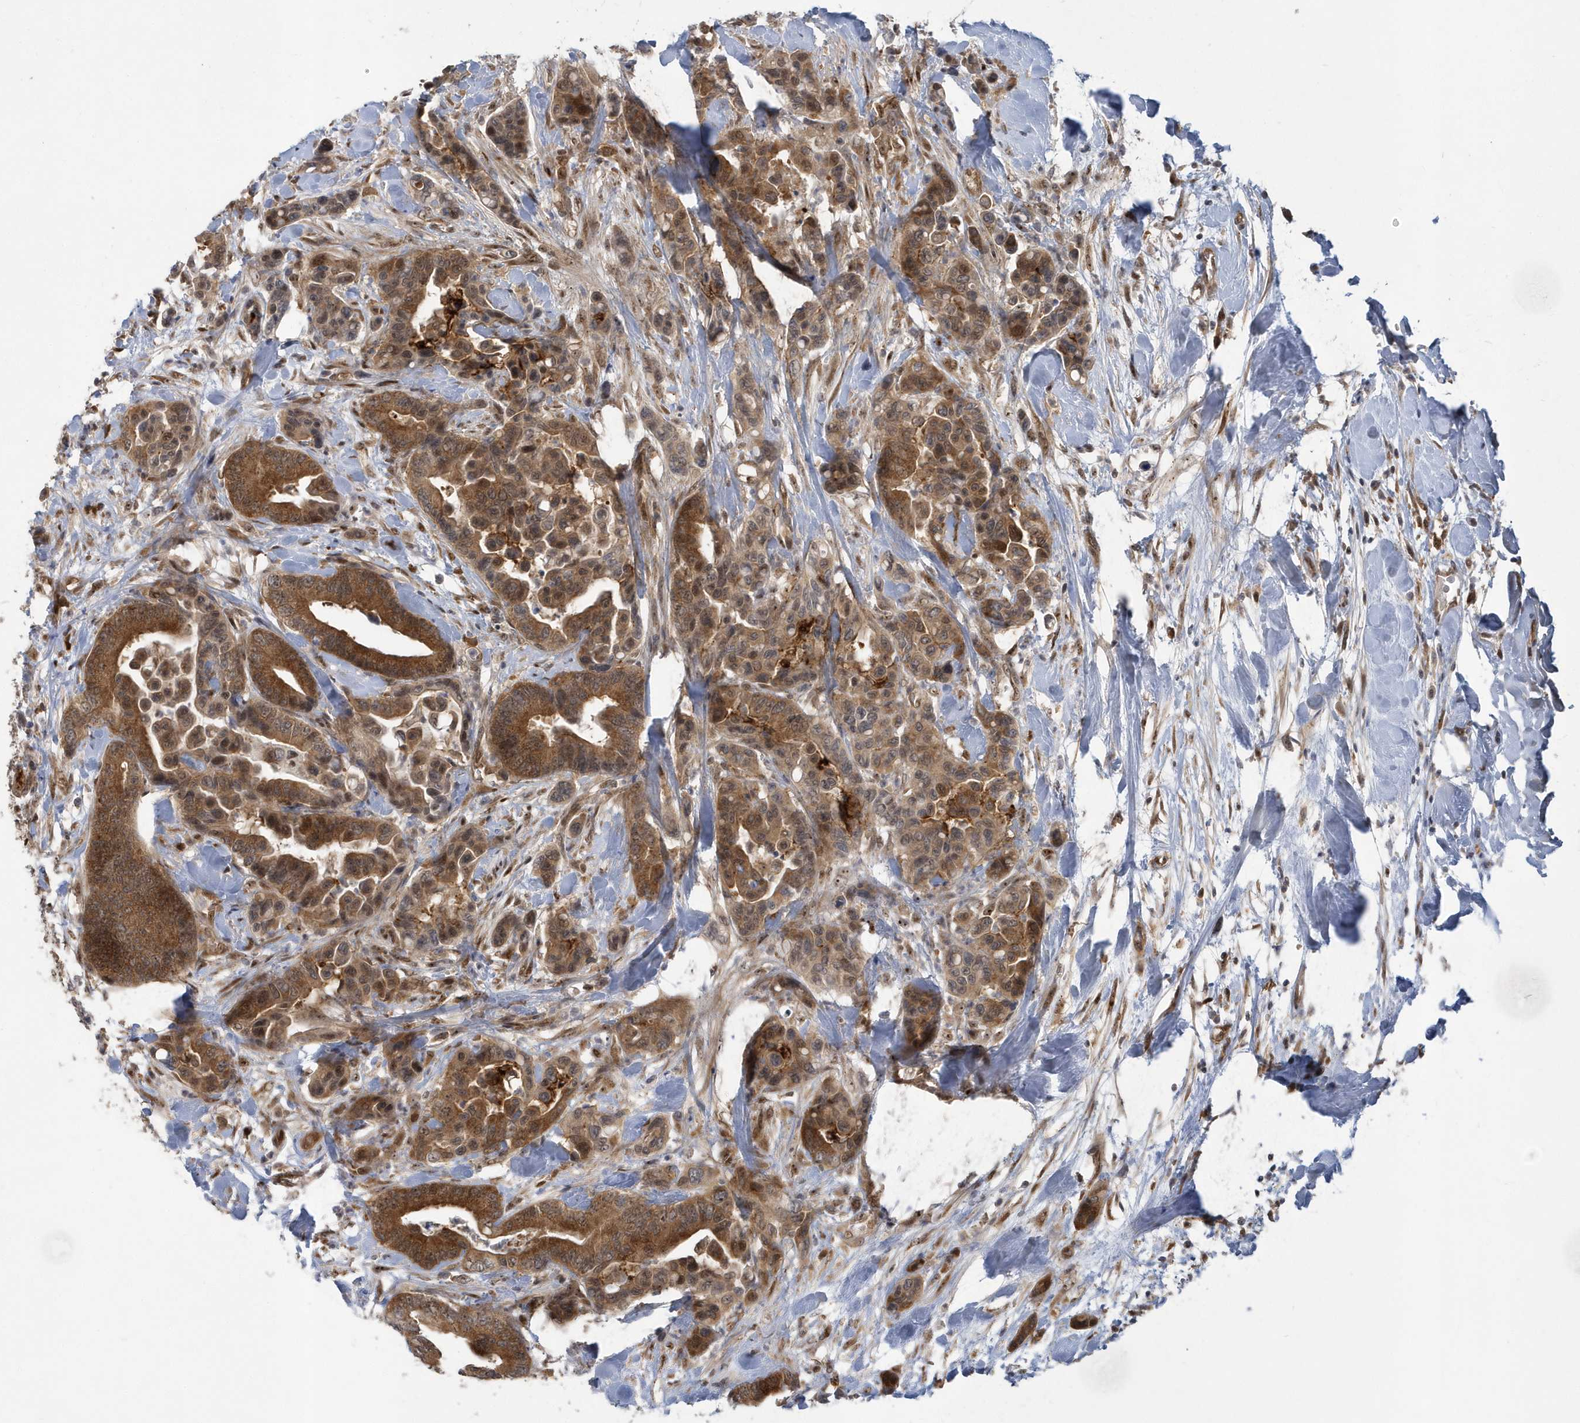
{"staining": {"intensity": "strong", "quantity": ">75%", "location": "cytoplasmic/membranous"}, "tissue": "colorectal cancer", "cell_type": "Tumor cells", "image_type": "cancer", "snomed": [{"axis": "morphology", "description": "Normal tissue, NOS"}, {"axis": "morphology", "description": "Adenocarcinoma, NOS"}, {"axis": "topography", "description": "Colon"}], "caption": "A photomicrograph of adenocarcinoma (colorectal) stained for a protein demonstrates strong cytoplasmic/membranous brown staining in tumor cells.", "gene": "ATG4A", "patient": {"sex": "male", "age": 82}}